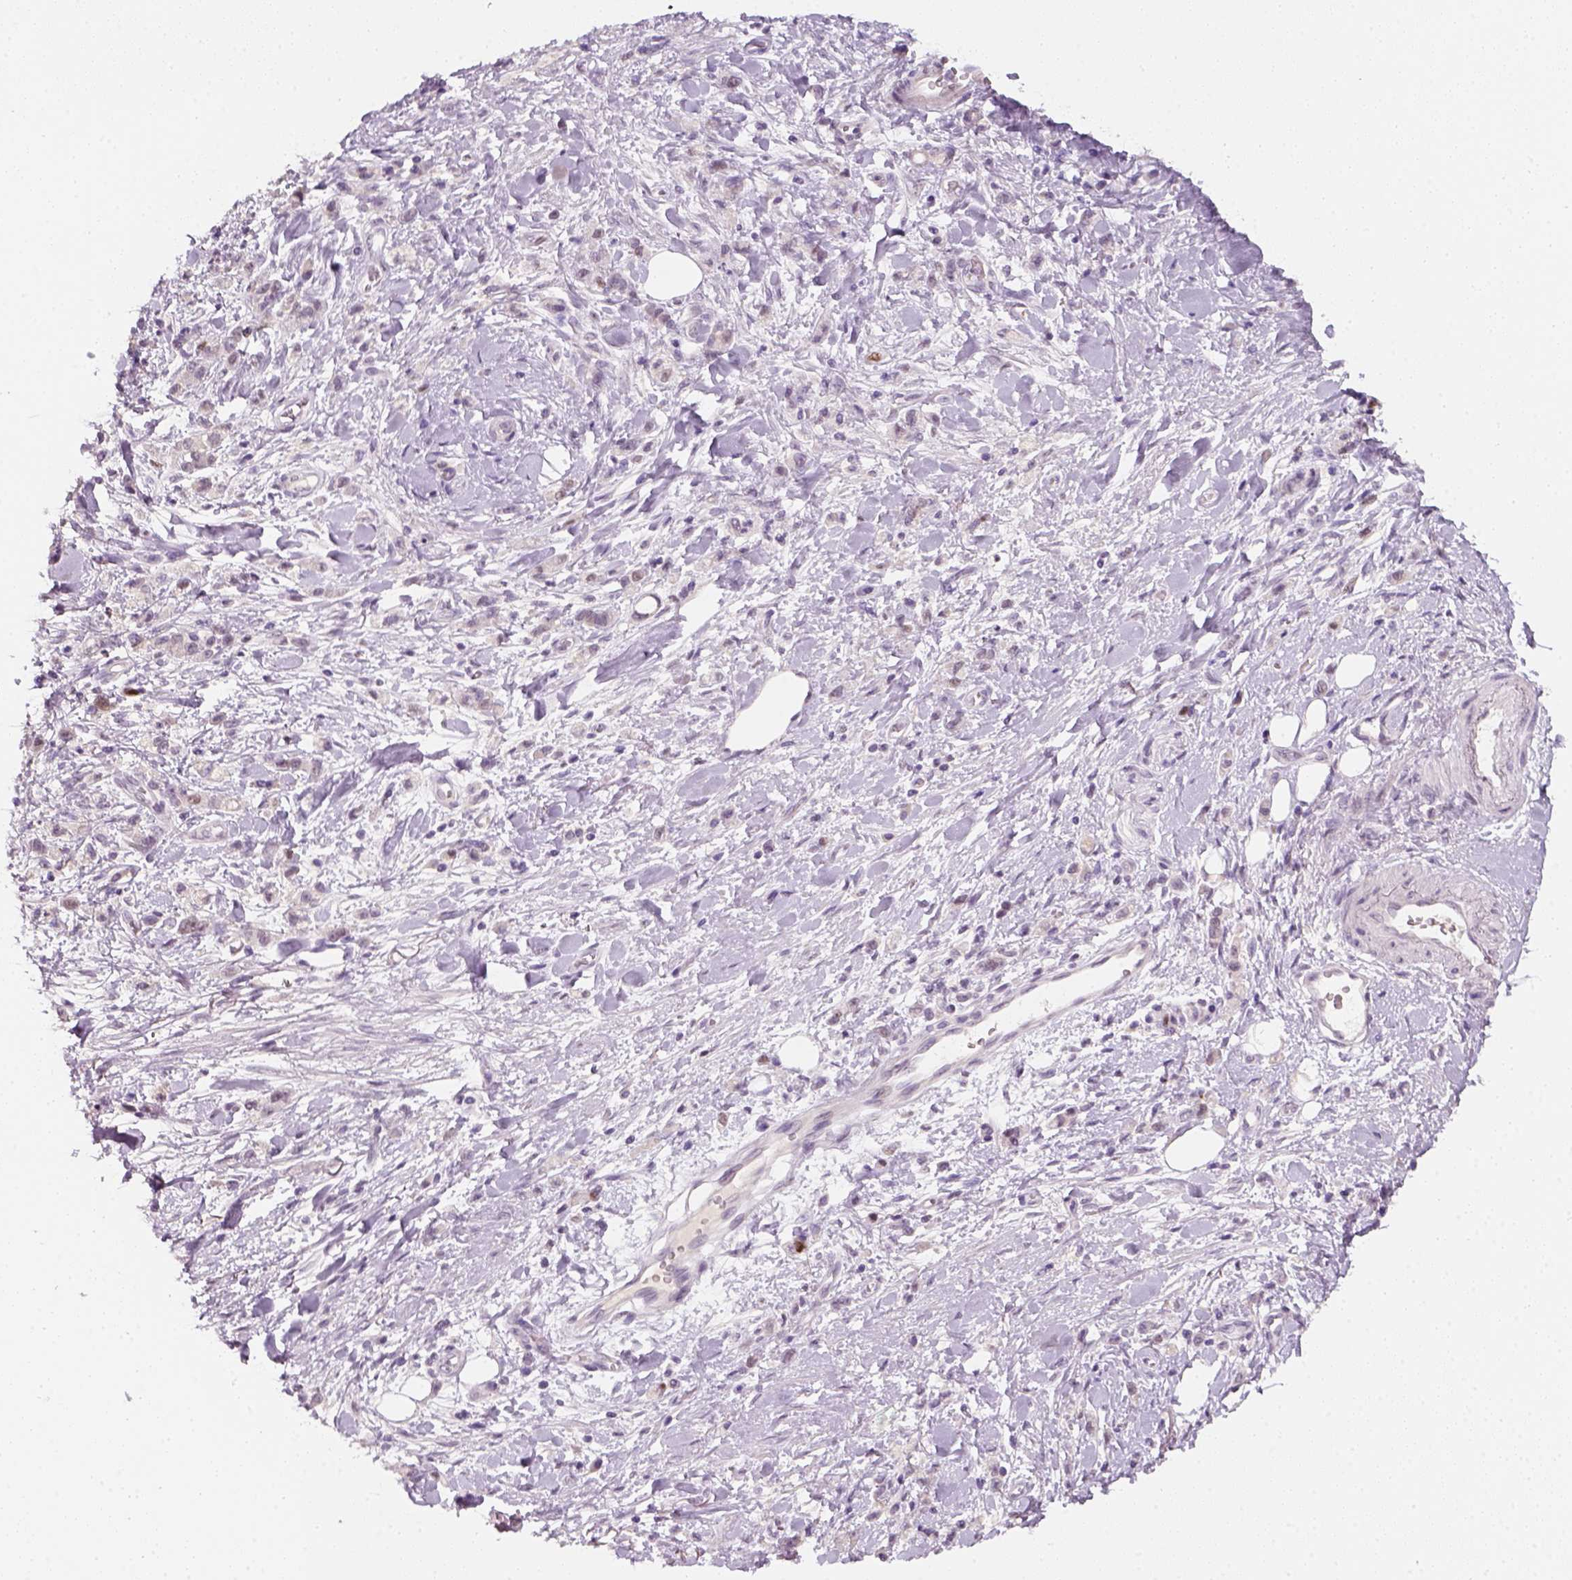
{"staining": {"intensity": "negative", "quantity": "none", "location": "none"}, "tissue": "stomach cancer", "cell_type": "Tumor cells", "image_type": "cancer", "snomed": [{"axis": "morphology", "description": "Adenocarcinoma, NOS"}, {"axis": "topography", "description": "Stomach"}], "caption": "Immunohistochemistry (IHC) micrograph of neoplastic tissue: human stomach cancer (adenocarcinoma) stained with DAB (3,3'-diaminobenzidine) reveals no significant protein expression in tumor cells.", "gene": "TP53", "patient": {"sex": "male", "age": 77}}